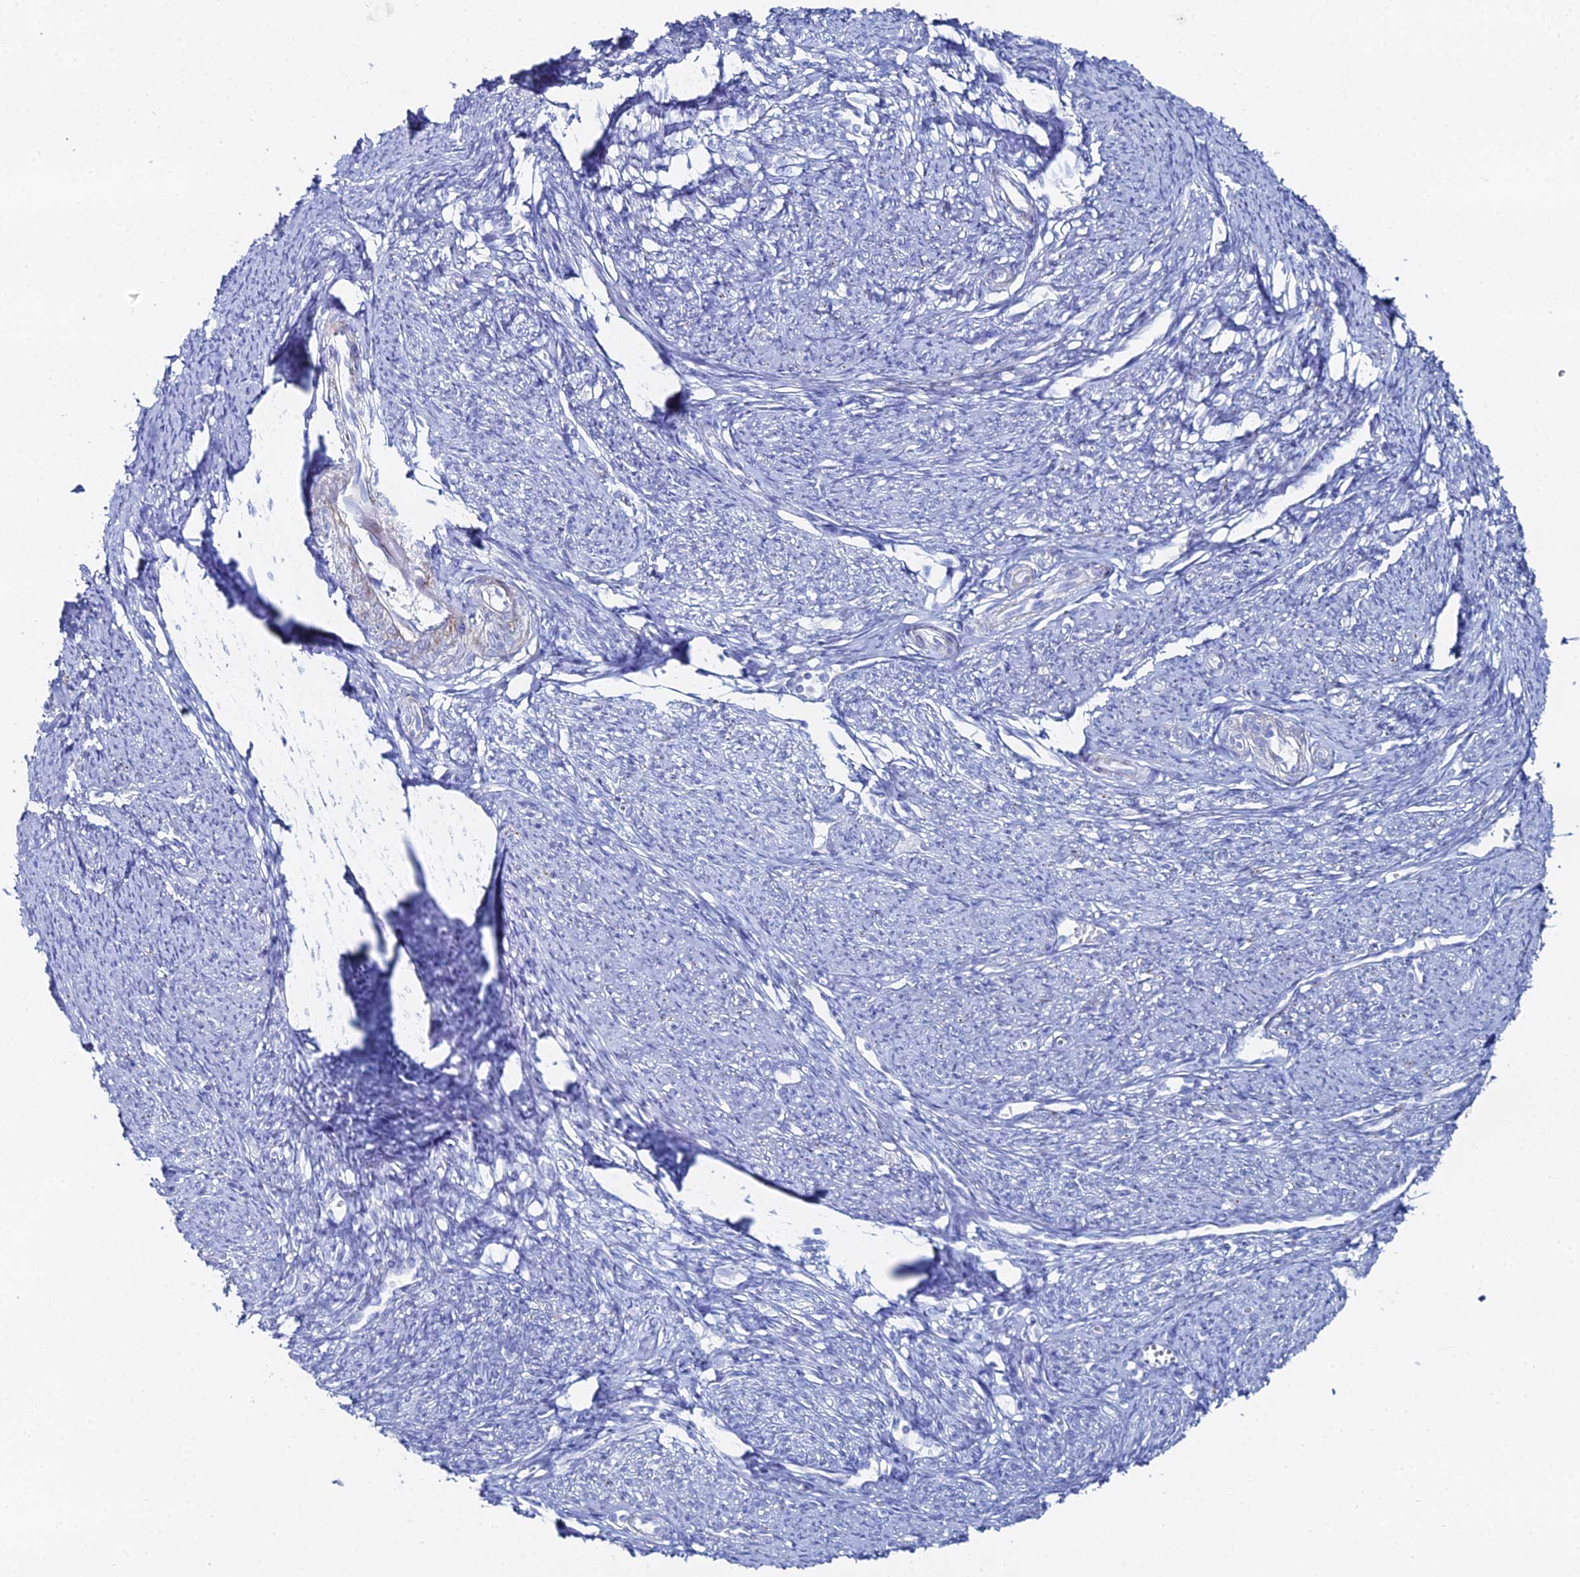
{"staining": {"intensity": "moderate", "quantity": "25%-75%", "location": "cytoplasmic/membranous"}, "tissue": "smooth muscle", "cell_type": "Smooth muscle cells", "image_type": "normal", "snomed": [{"axis": "morphology", "description": "Normal tissue, NOS"}, {"axis": "topography", "description": "Smooth muscle"}, {"axis": "topography", "description": "Uterus"}], "caption": "Benign smooth muscle was stained to show a protein in brown. There is medium levels of moderate cytoplasmic/membranous expression in approximately 25%-75% of smooth muscle cells. (Brightfield microscopy of DAB IHC at high magnification).", "gene": "DHX34", "patient": {"sex": "female", "age": 59}}